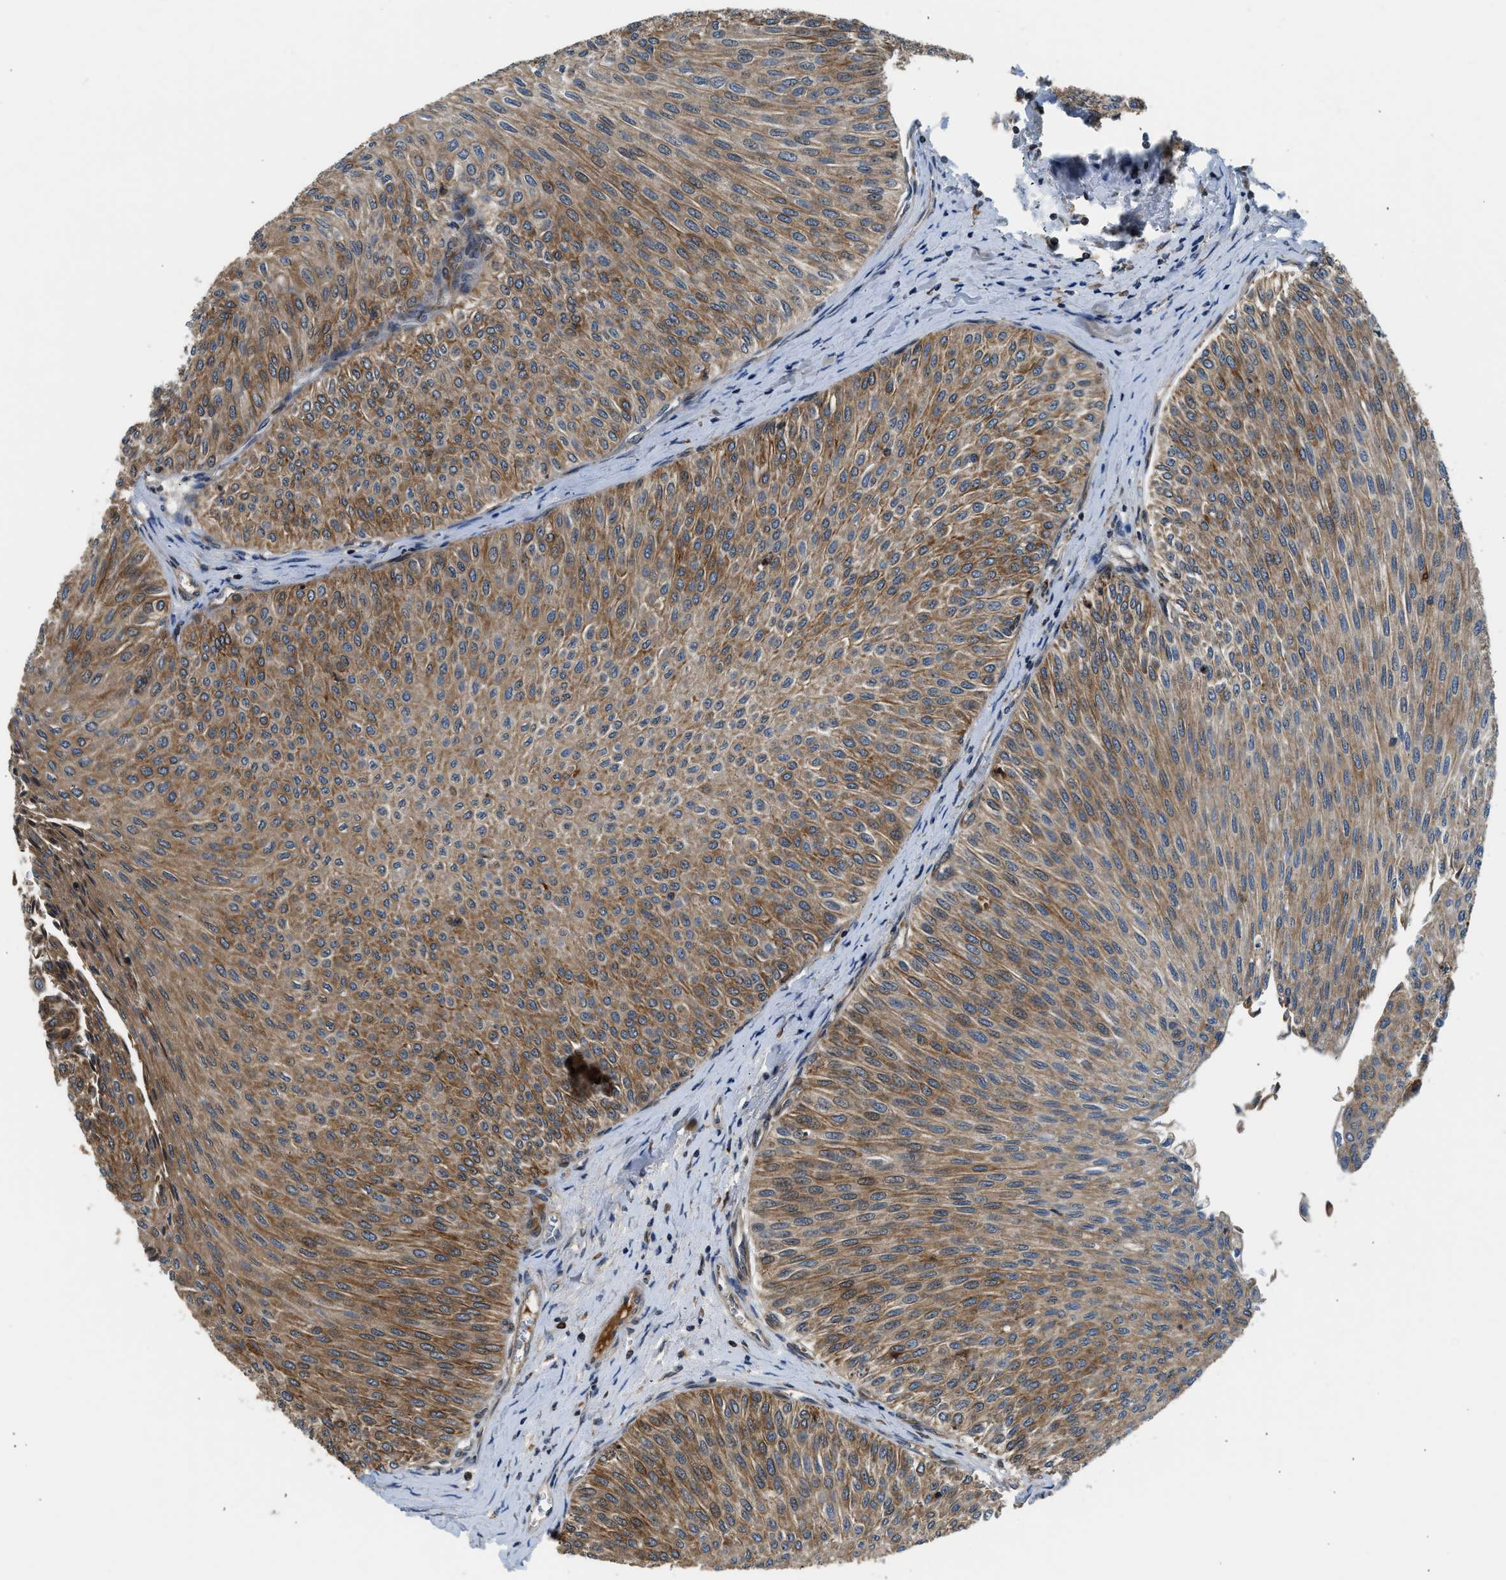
{"staining": {"intensity": "moderate", "quantity": ">75%", "location": "cytoplasmic/membranous"}, "tissue": "urothelial cancer", "cell_type": "Tumor cells", "image_type": "cancer", "snomed": [{"axis": "morphology", "description": "Urothelial carcinoma, Low grade"}, {"axis": "topography", "description": "Urinary bladder"}], "caption": "A high-resolution image shows immunohistochemistry (IHC) staining of urothelial carcinoma (low-grade), which displays moderate cytoplasmic/membranous expression in approximately >75% of tumor cells.", "gene": "RETREG3", "patient": {"sex": "male", "age": 78}}